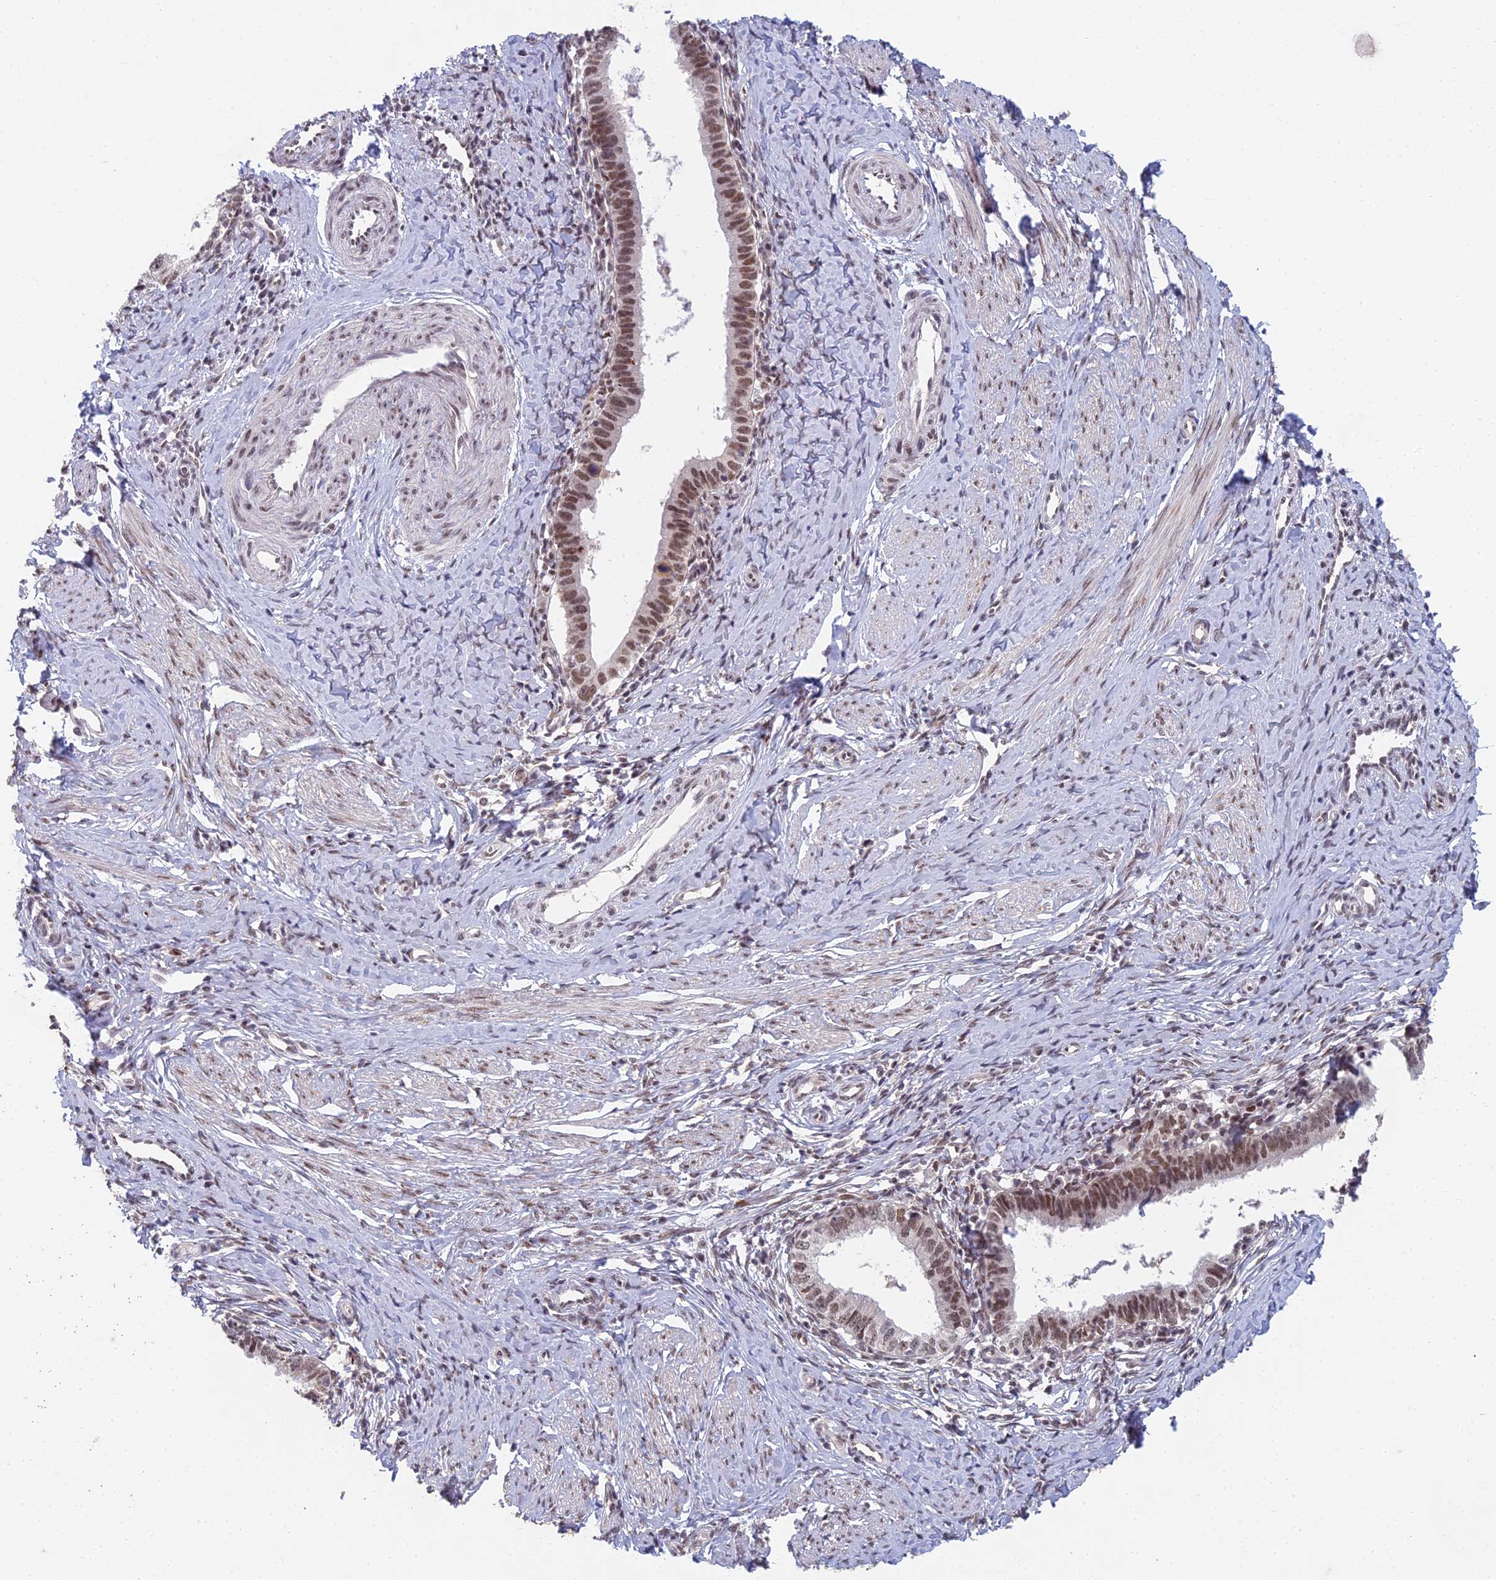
{"staining": {"intensity": "moderate", "quantity": ">75%", "location": "nuclear"}, "tissue": "cervical cancer", "cell_type": "Tumor cells", "image_type": "cancer", "snomed": [{"axis": "morphology", "description": "Adenocarcinoma, NOS"}, {"axis": "topography", "description": "Cervix"}], "caption": "Tumor cells reveal medium levels of moderate nuclear expression in approximately >75% of cells in human cervical cancer. The staining was performed using DAB (3,3'-diaminobenzidine) to visualize the protein expression in brown, while the nuclei were stained in blue with hematoxylin (Magnification: 20x).", "gene": "ABHD17A", "patient": {"sex": "female", "age": 36}}